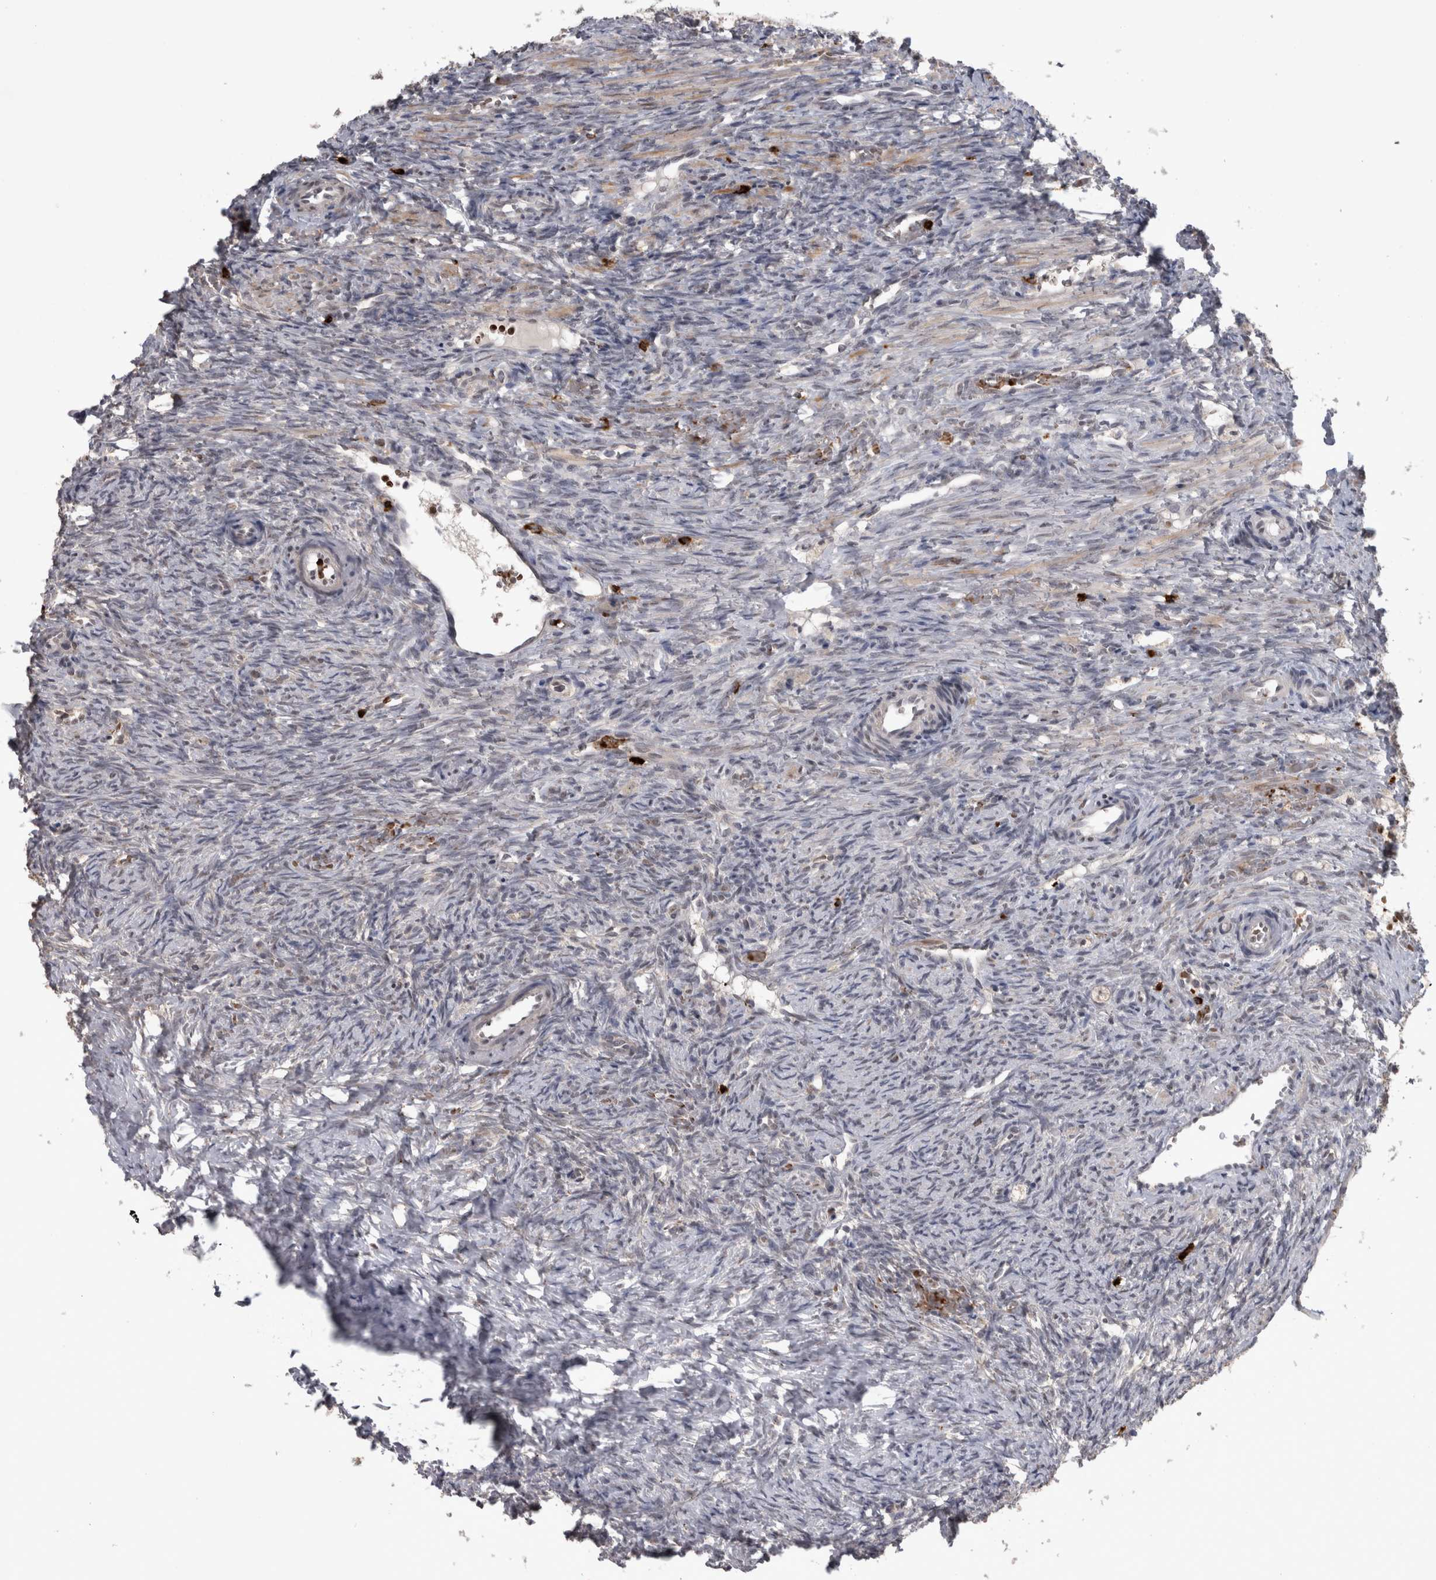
{"staining": {"intensity": "negative", "quantity": "none", "location": "none"}, "tissue": "ovary", "cell_type": "Ovarian stroma cells", "image_type": "normal", "snomed": [{"axis": "morphology", "description": "Normal tissue, NOS"}, {"axis": "topography", "description": "Ovary"}], "caption": "Immunohistochemistry micrograph of benign ovary stained for a protein (brown), which shows no staining in ovarian stroma cells.", "gene": "PEBP4", "patient": {"sex": "female", "age": 41}}